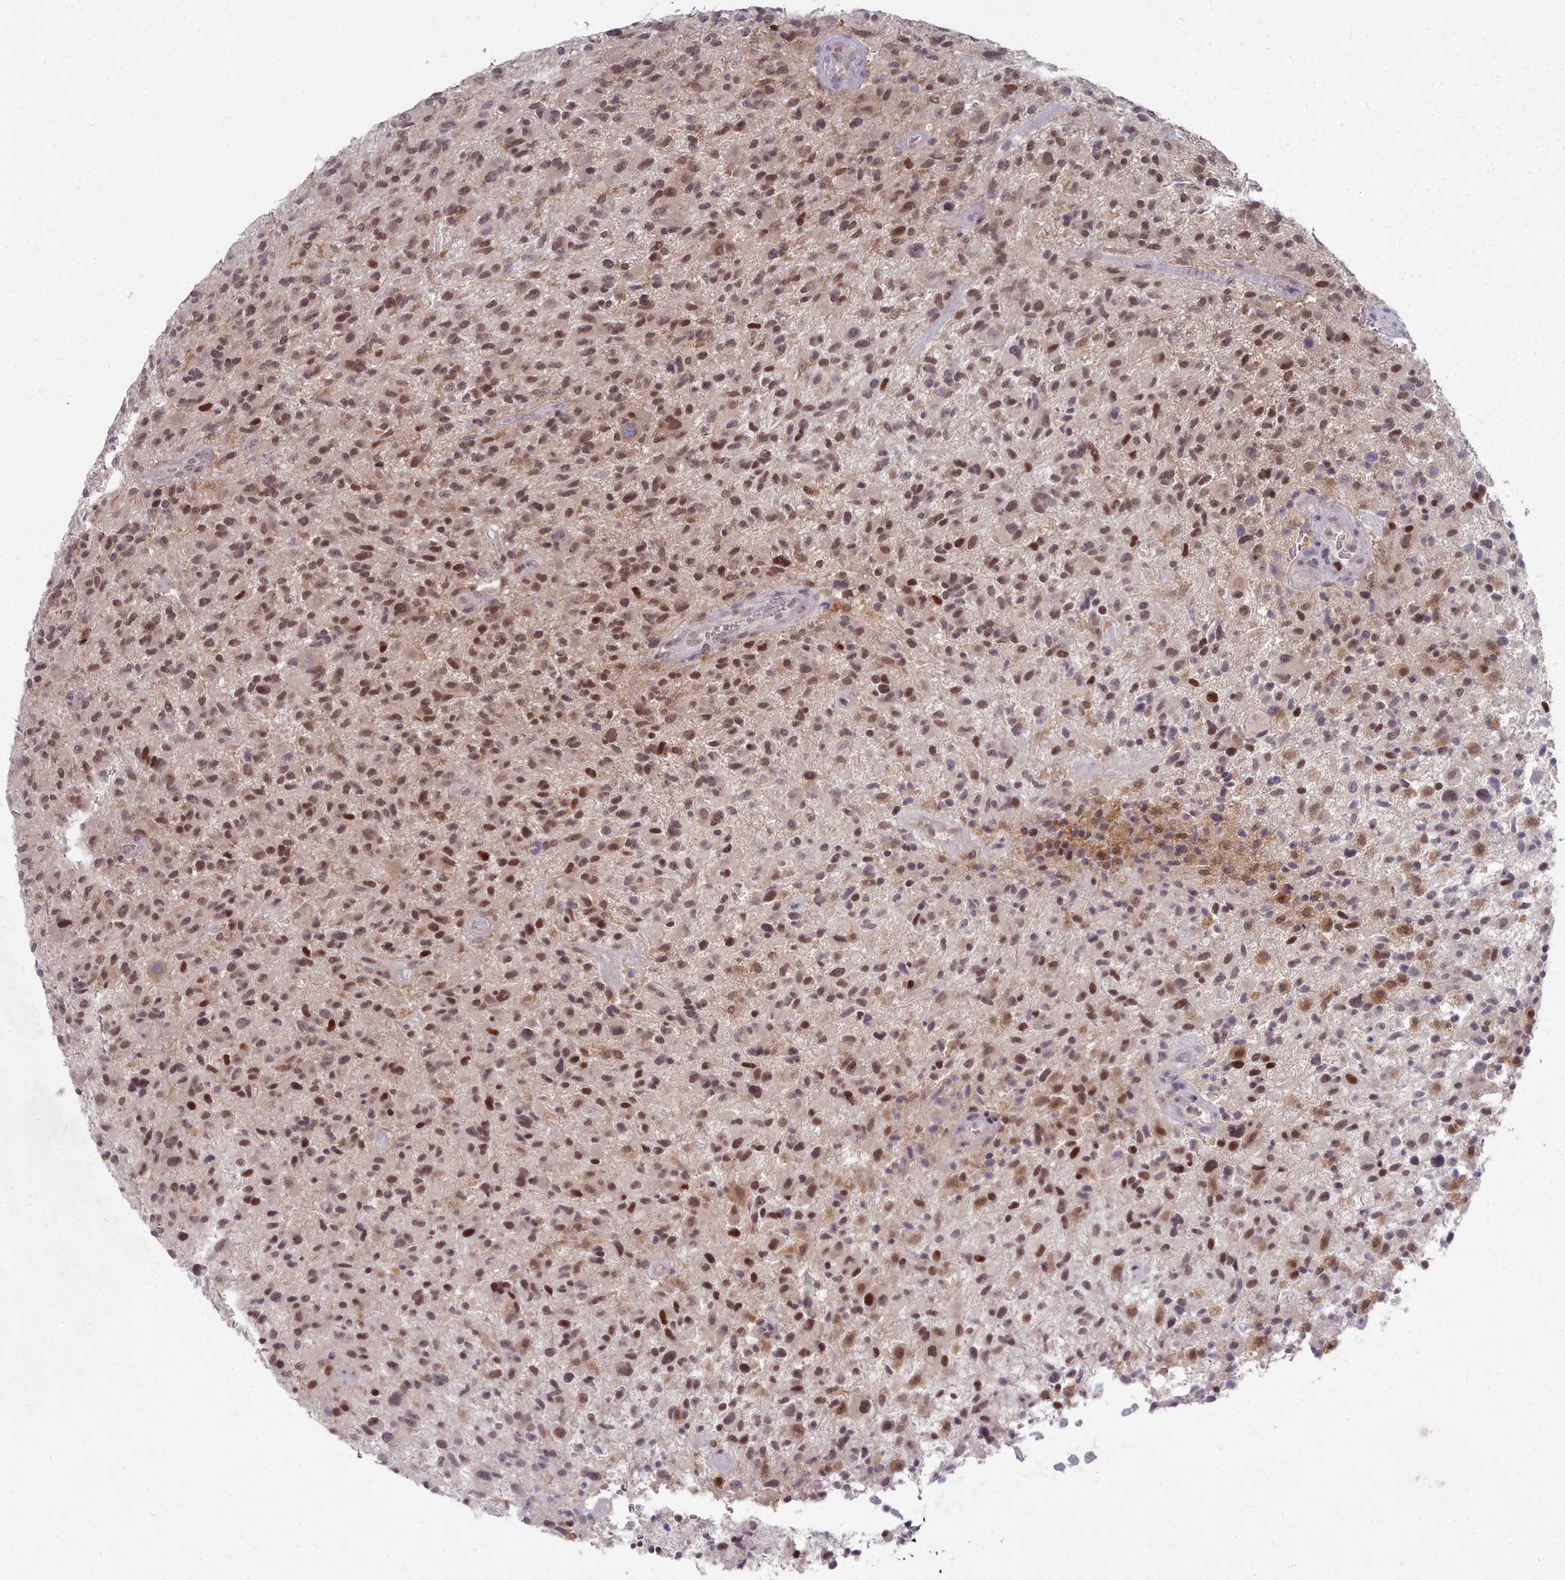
{"staining": {"intensity": "moderate", "quantity": ">75%", "location": "nuclear"}, "tissue": "glioma", "cell_type": "Tumor cells", "image_type": "cancer", "snomed": [{"axis": "morphology", "description": "Glioma, malignant, High grade"}, {"axis": "topography", "description": "Brain"}], "caption": "IHC micrograph of neoplastic tissue: human glioma stained using immunohistochemistry displays medium levels of moderate protein expression localized specifically in the nuclear of tumor cells, appearing as a nuclear brown color.", "gene": "GINS1", "patient": {"sex": "male", "age": 47}}